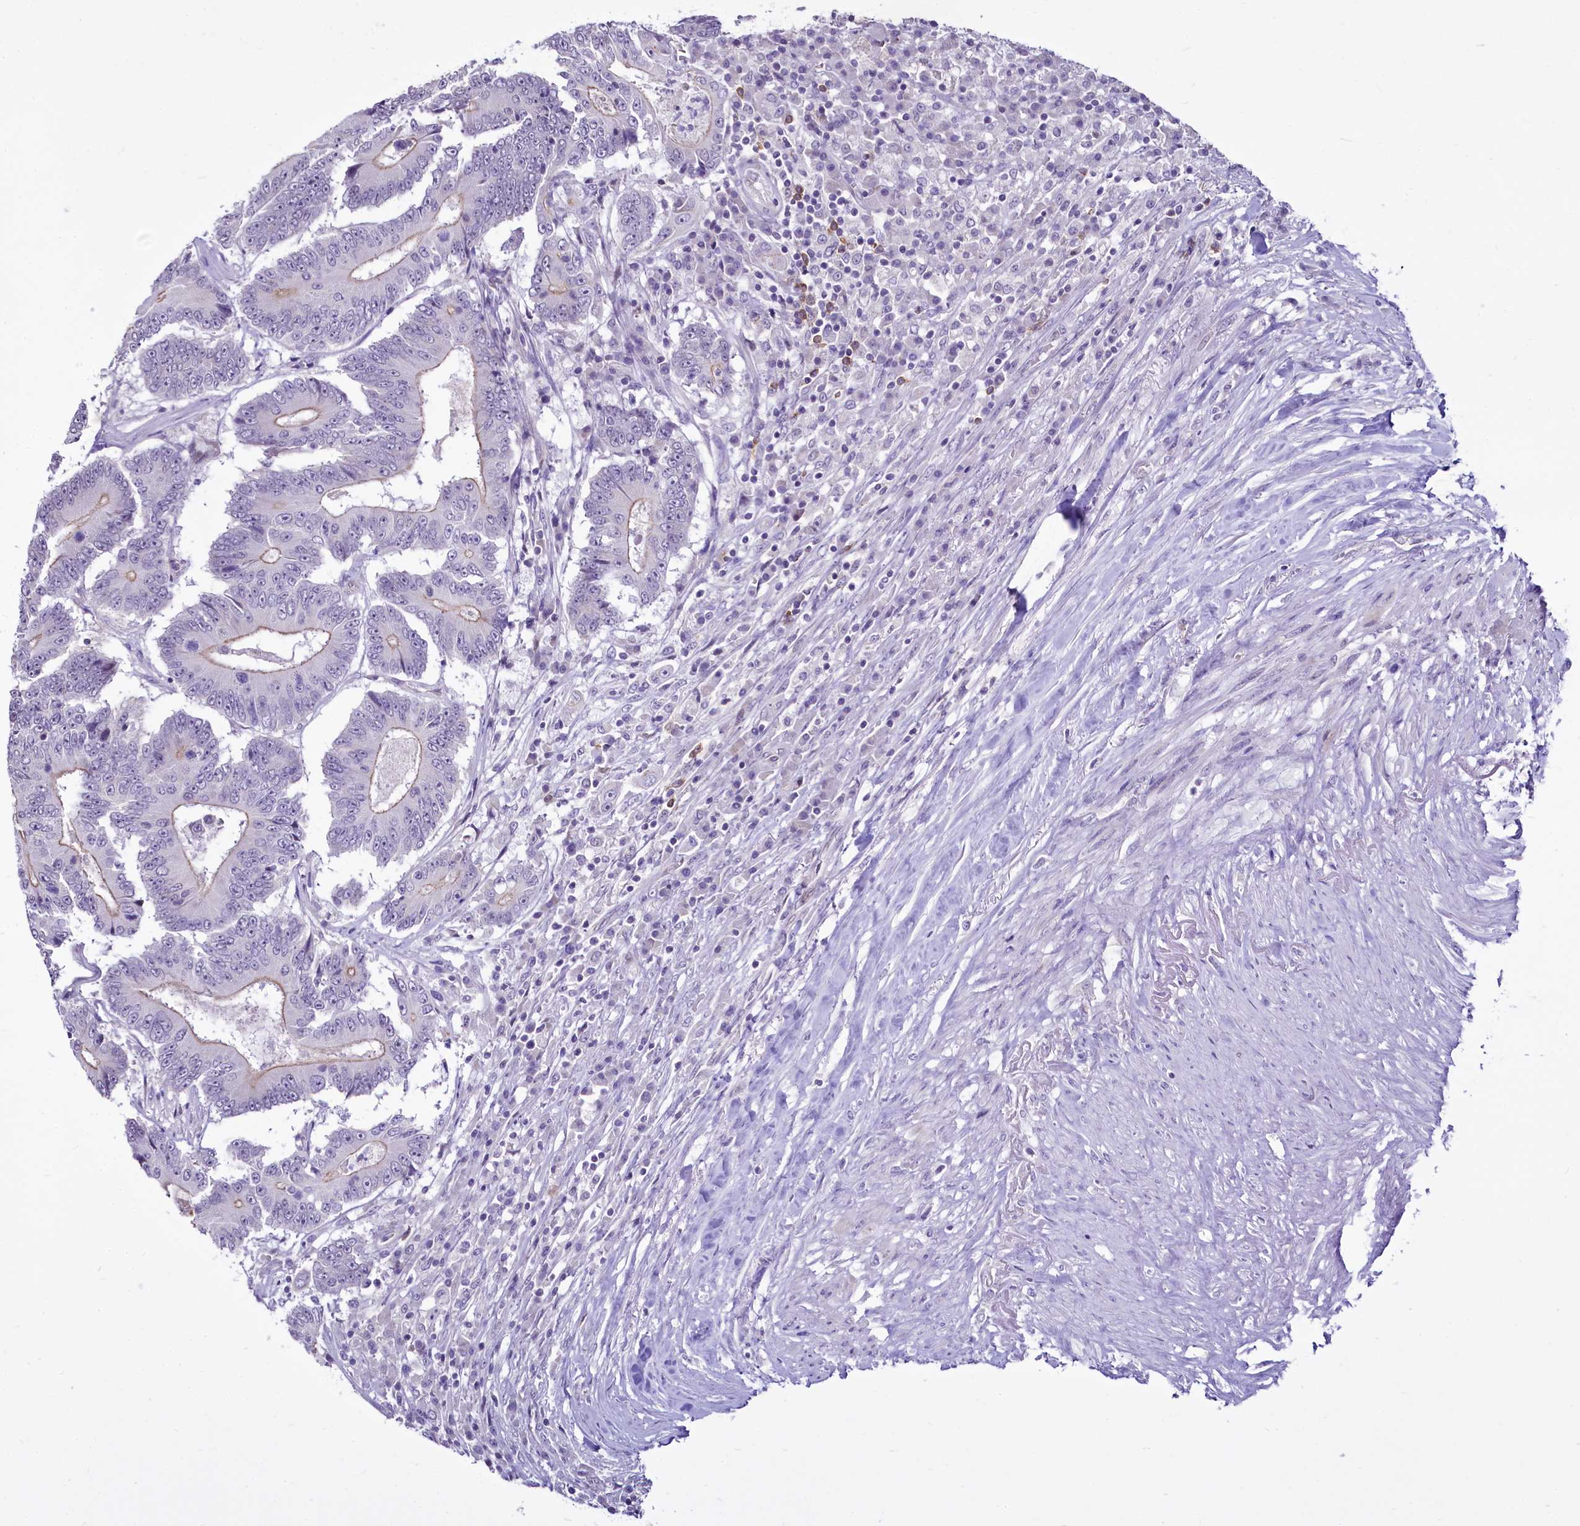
{"staining": {"intensity": "weak", "quantity": "25%-75%", "location": "cytoplasmic/membranous"}, "tissue": "colorectal cancer", "cell_type": "Tumor cells", "image_type": "cancer", "snomed": [{"axis": "morphology", "description": "Adenocarcinoma, NOS"}, {"axis": "topography", "description": "Colon"}], "caption": "Human adenocarcinoma (colorectal) stained with a protein marker shows weak staining in tumor cells.", "gene": "BANK1", "patient": {"sex": "male", "age": 83}}